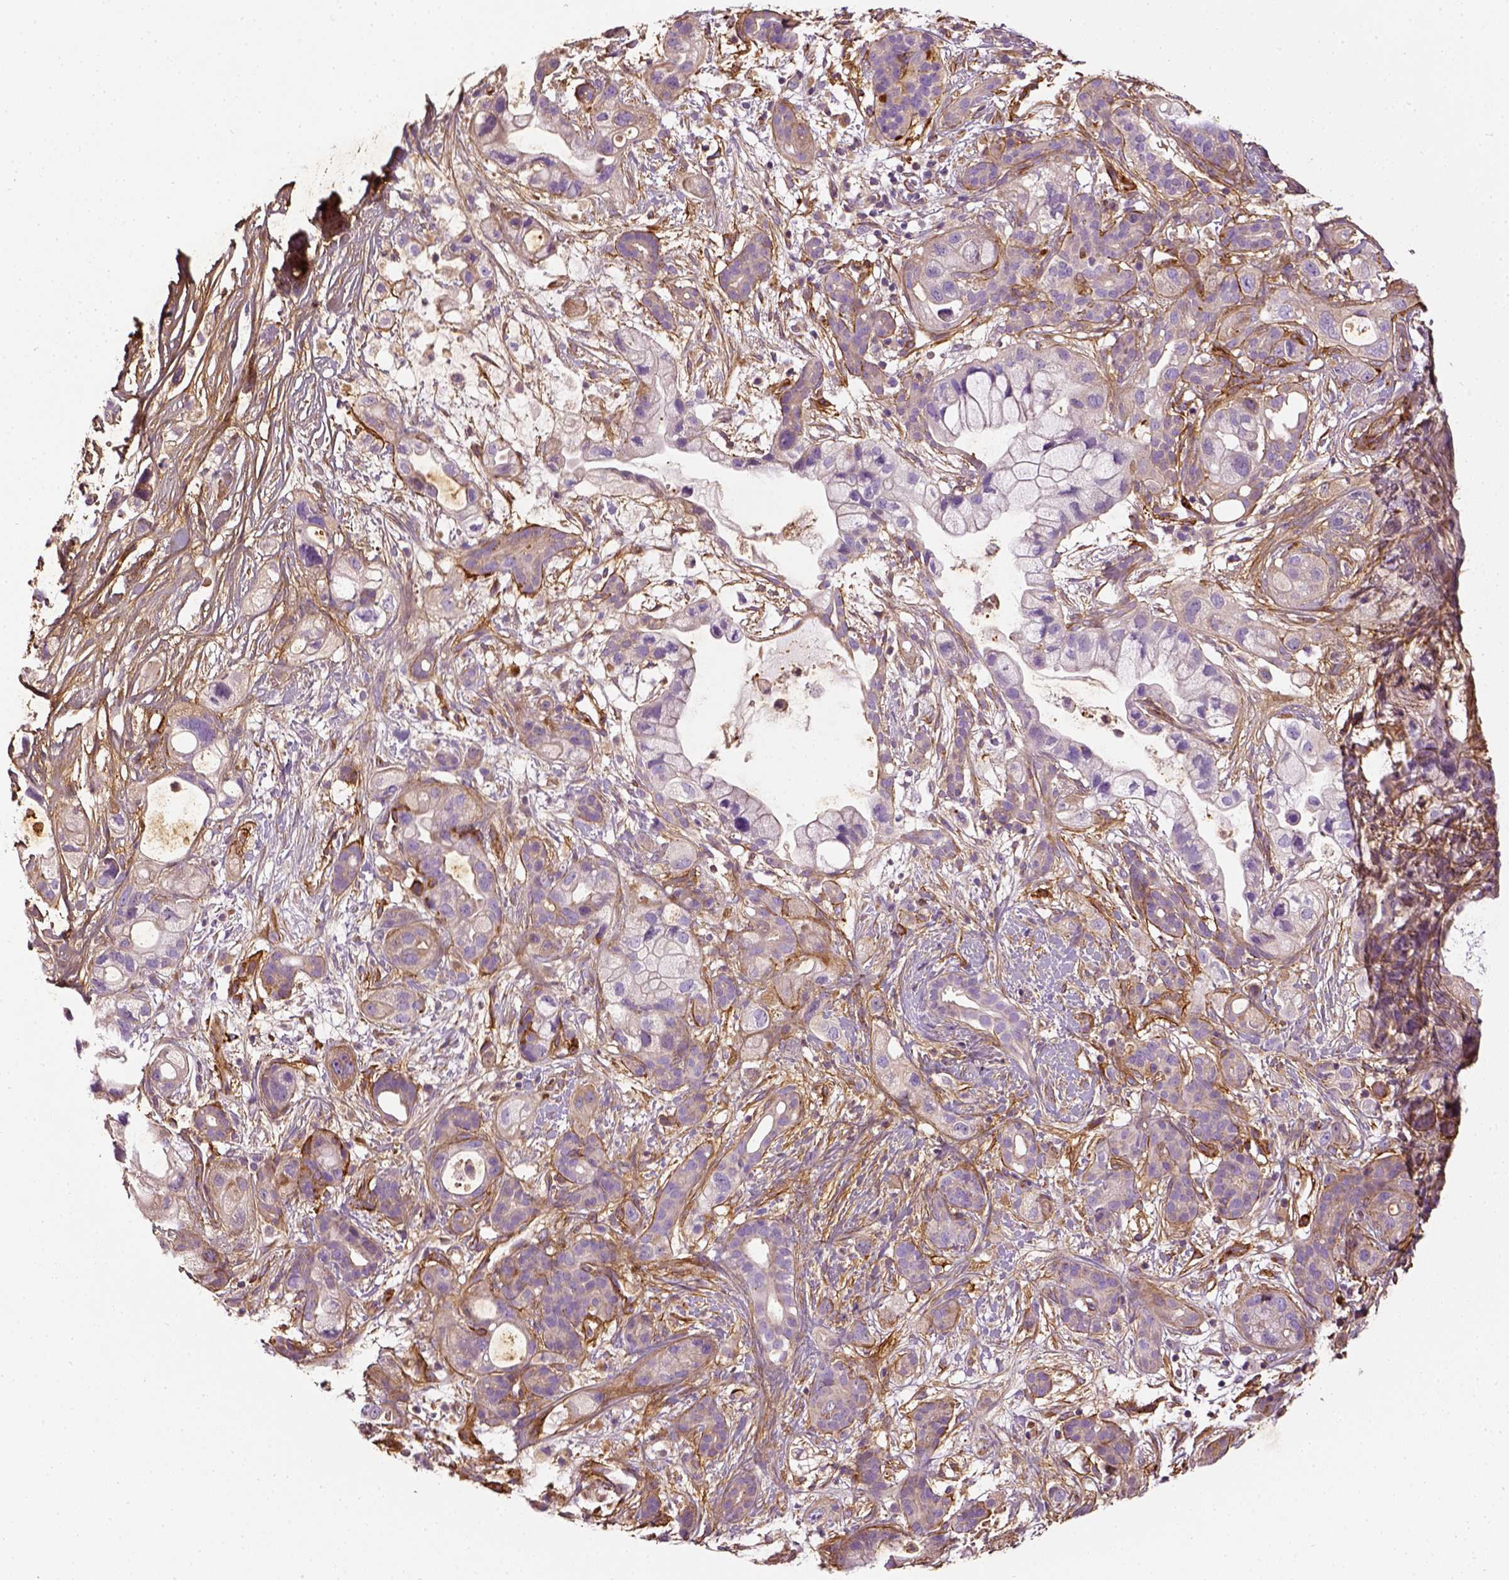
{"staining": {"intensity": "negative", "quantity": "none", "location": "none"}, "tissue": "pancreatic cancer", "cell_type": "Tumor cells", "image_type": "cancer", "snomed": [{"axis": "morphology", "description": "Adenocarcinoma, NOS"}, {"axis": "topography", "description": "Pancreas"}], "caption": "Tumor cells show no significant staining in pancreatic cancer (adenocarcinoma).", "gene": "COL6A2", "patient": {"sex": "male", "age": 44}}